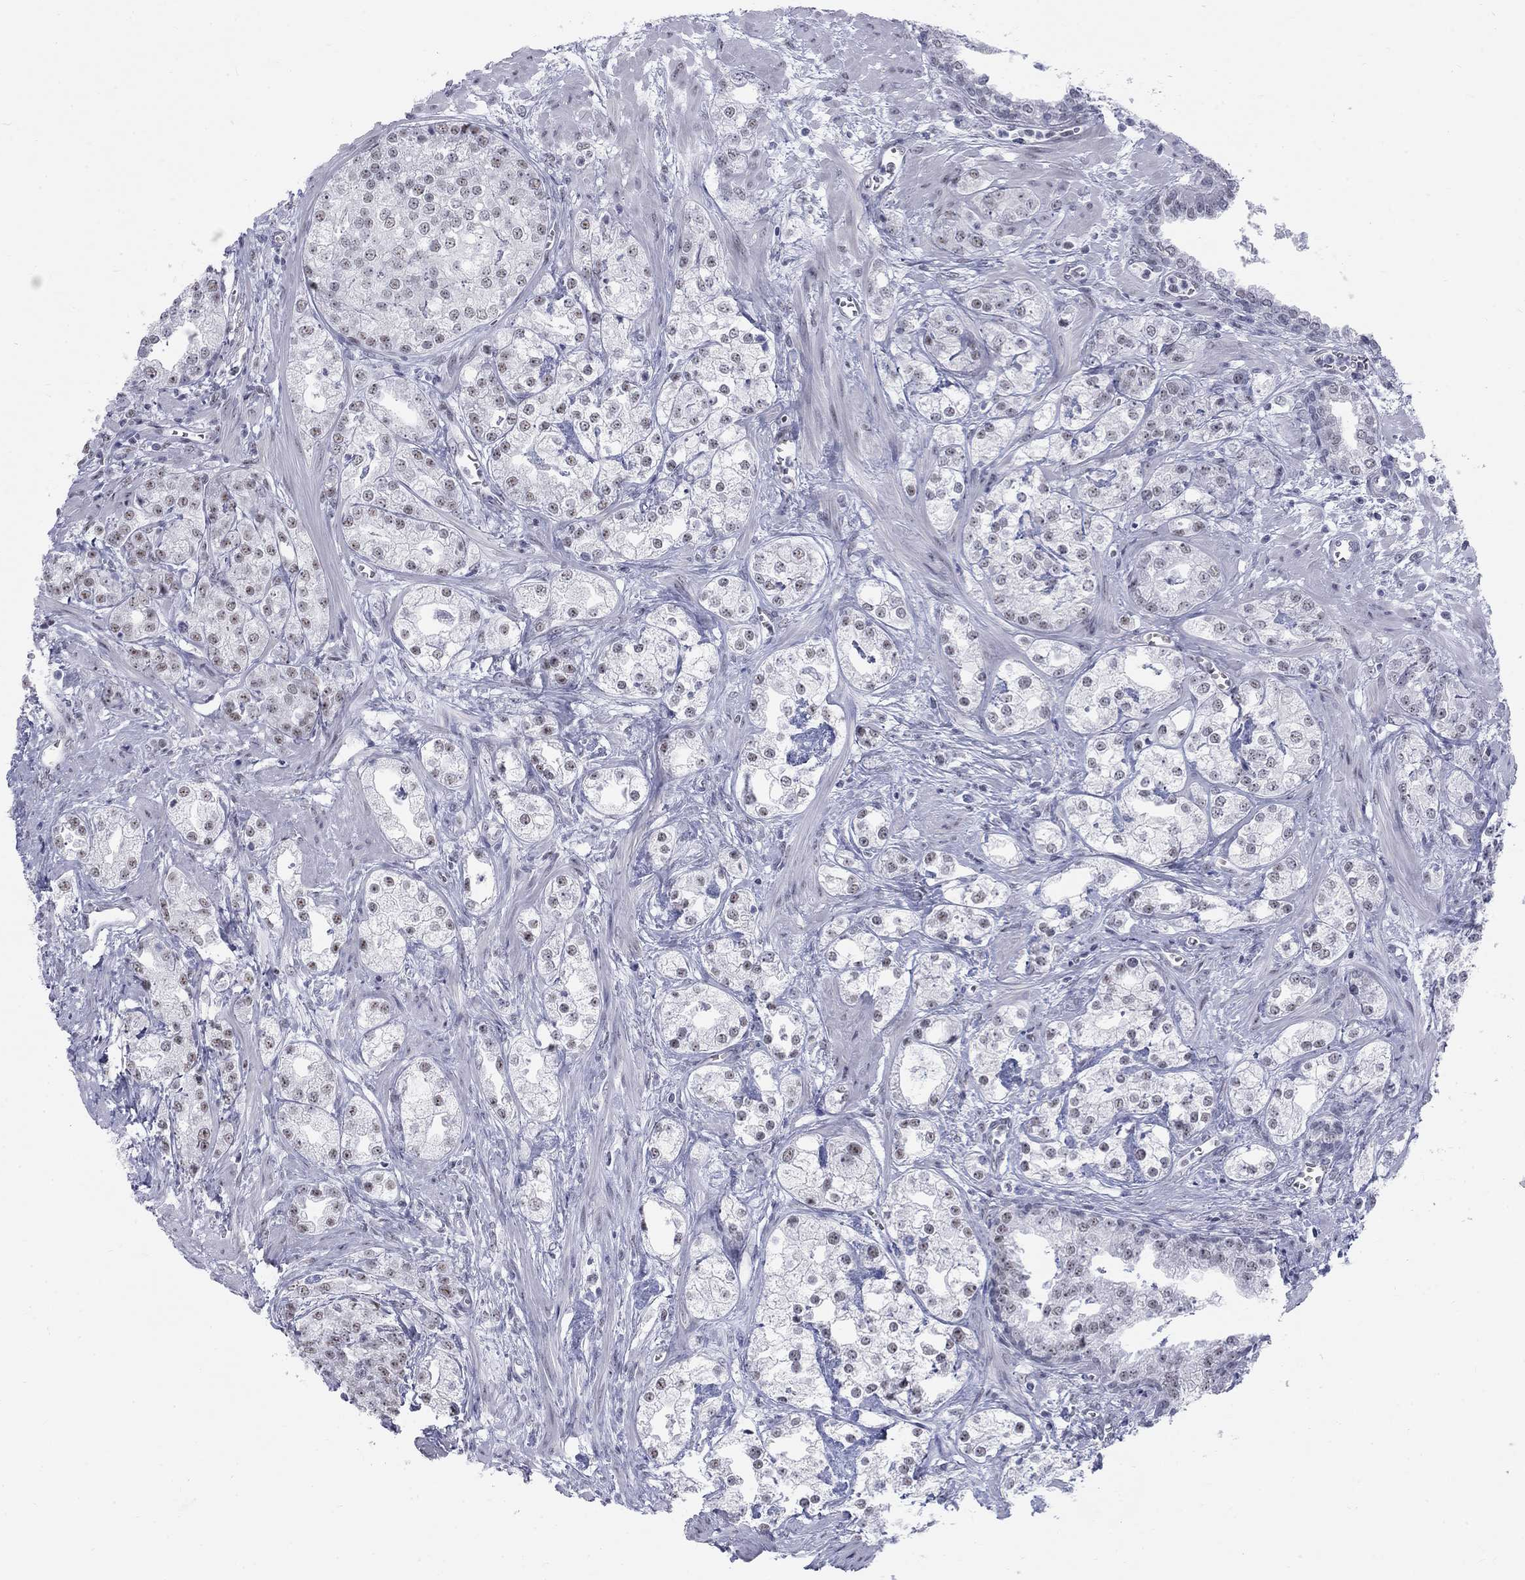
{"staining": {"intensity": "weak", "quantity": "<25%", "location": "nuclear"}, "tissue": "prostate cancer", "cell_type": "Tumor cells", "image_type": "cancer", "snomed": [{"axis": "morphology", "description": "Adenocarcinoma, NOS"}, {"axis": "topography", "description": "Prostate and seminal vesicle, NOS"}, {"axis": "topography", "description": "Prostate"}], "caption": "Prostate cancer (adenocarcinoma) was stained to show a protein in brown. There is no significant expression in tumor cells. (Brightfield microscopy of DAB (3,3'-diaminobenzidine) immunohistochemistry (IHC) at high magnification).", "gene": "DMTN", "patient": {"sex": "male", "age": 62}}